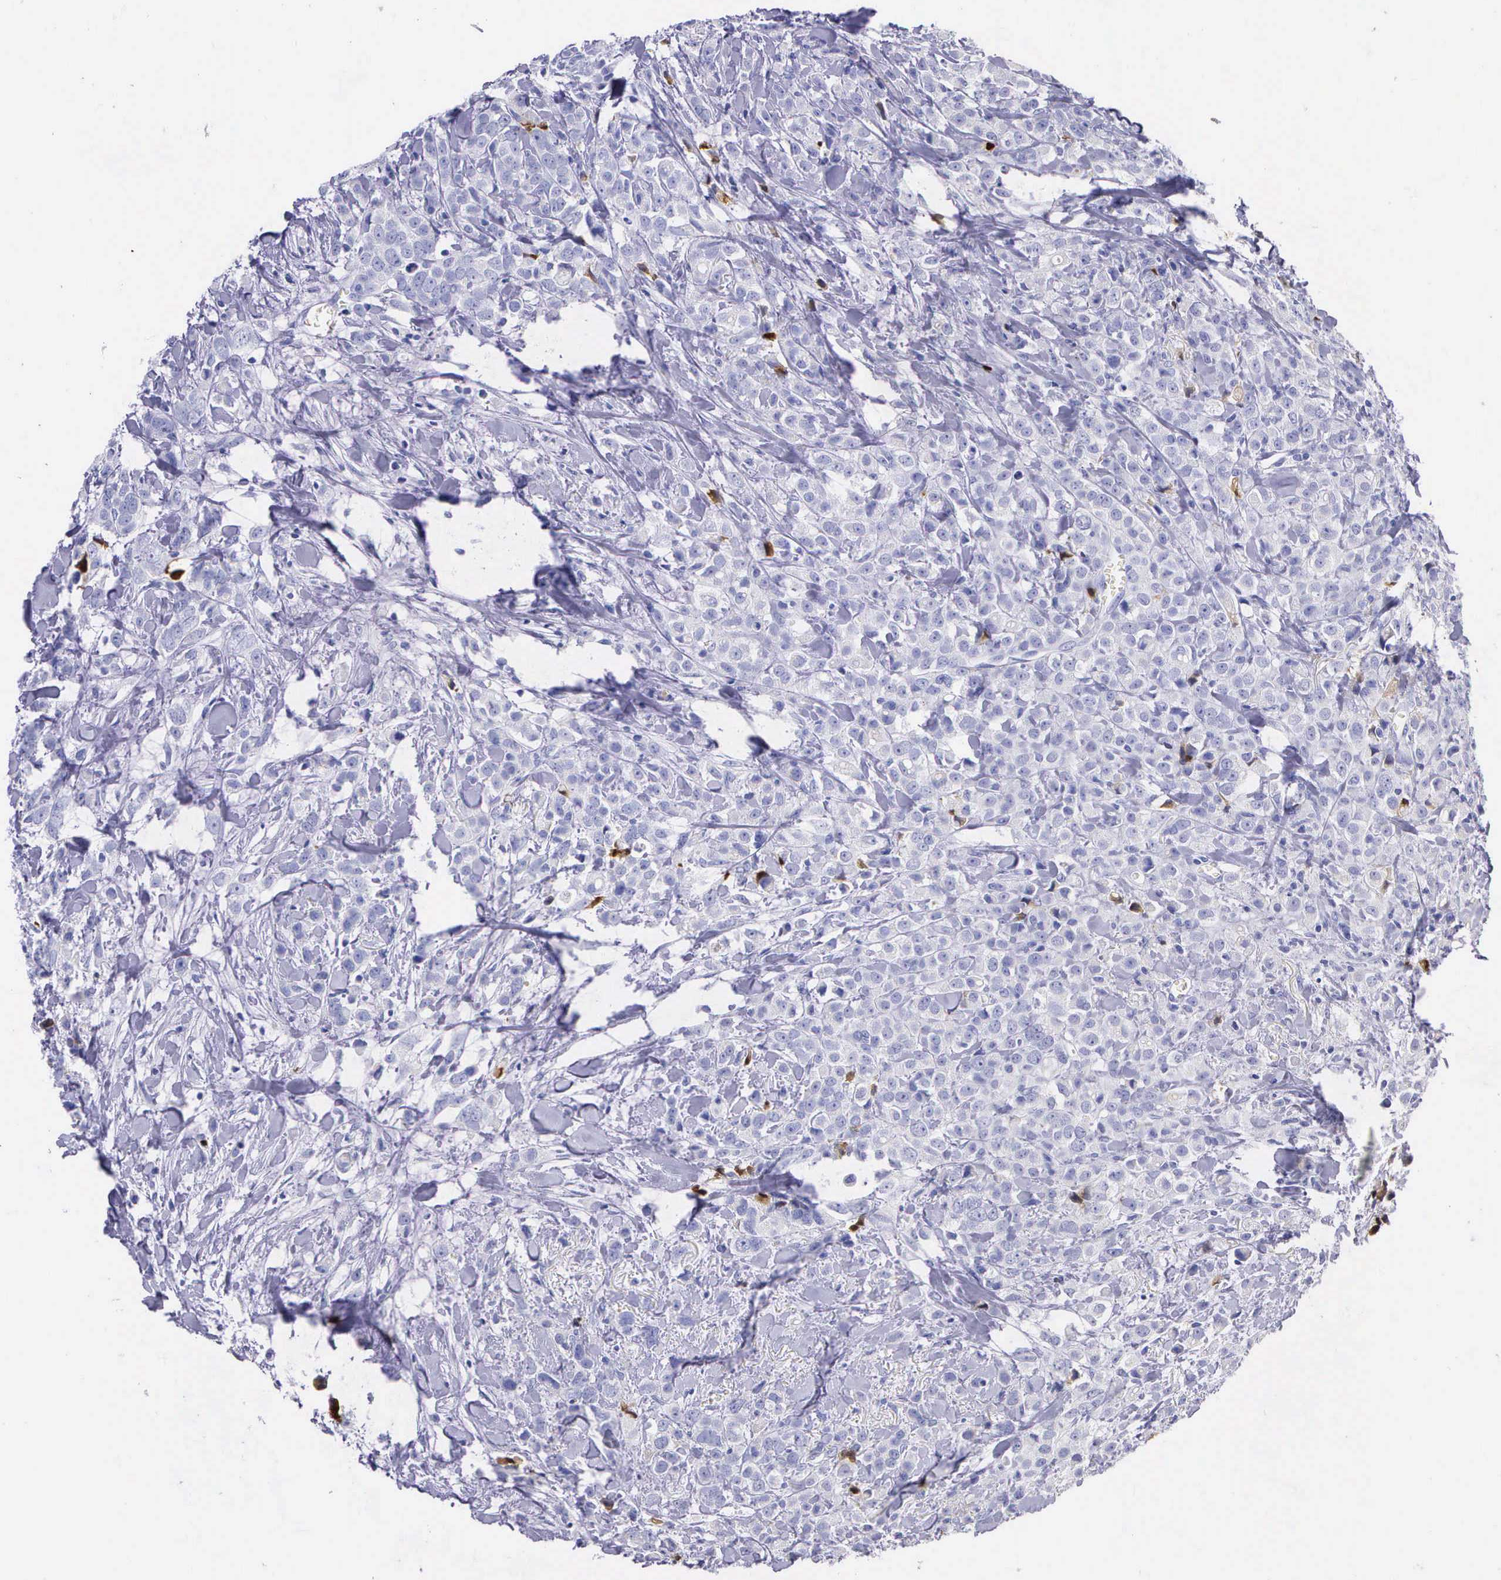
{"staining": {"intensity": "negative", "quantity": "none", "location": "none"}, "tissue": "breast cancer", "cell_type": "Tumor cells", "image_type": "cancer", "snomed": [{"axis": "morphology", "description": "Lobular carcinoma"}, {"axis": "topography", "description": "Breast"}], "caption": "Immunohistochemical staining of human breast cancer shows no significant staining in tumor cells.", "gene": "PLG", "patient": {"sex": "female", "age": 57}}